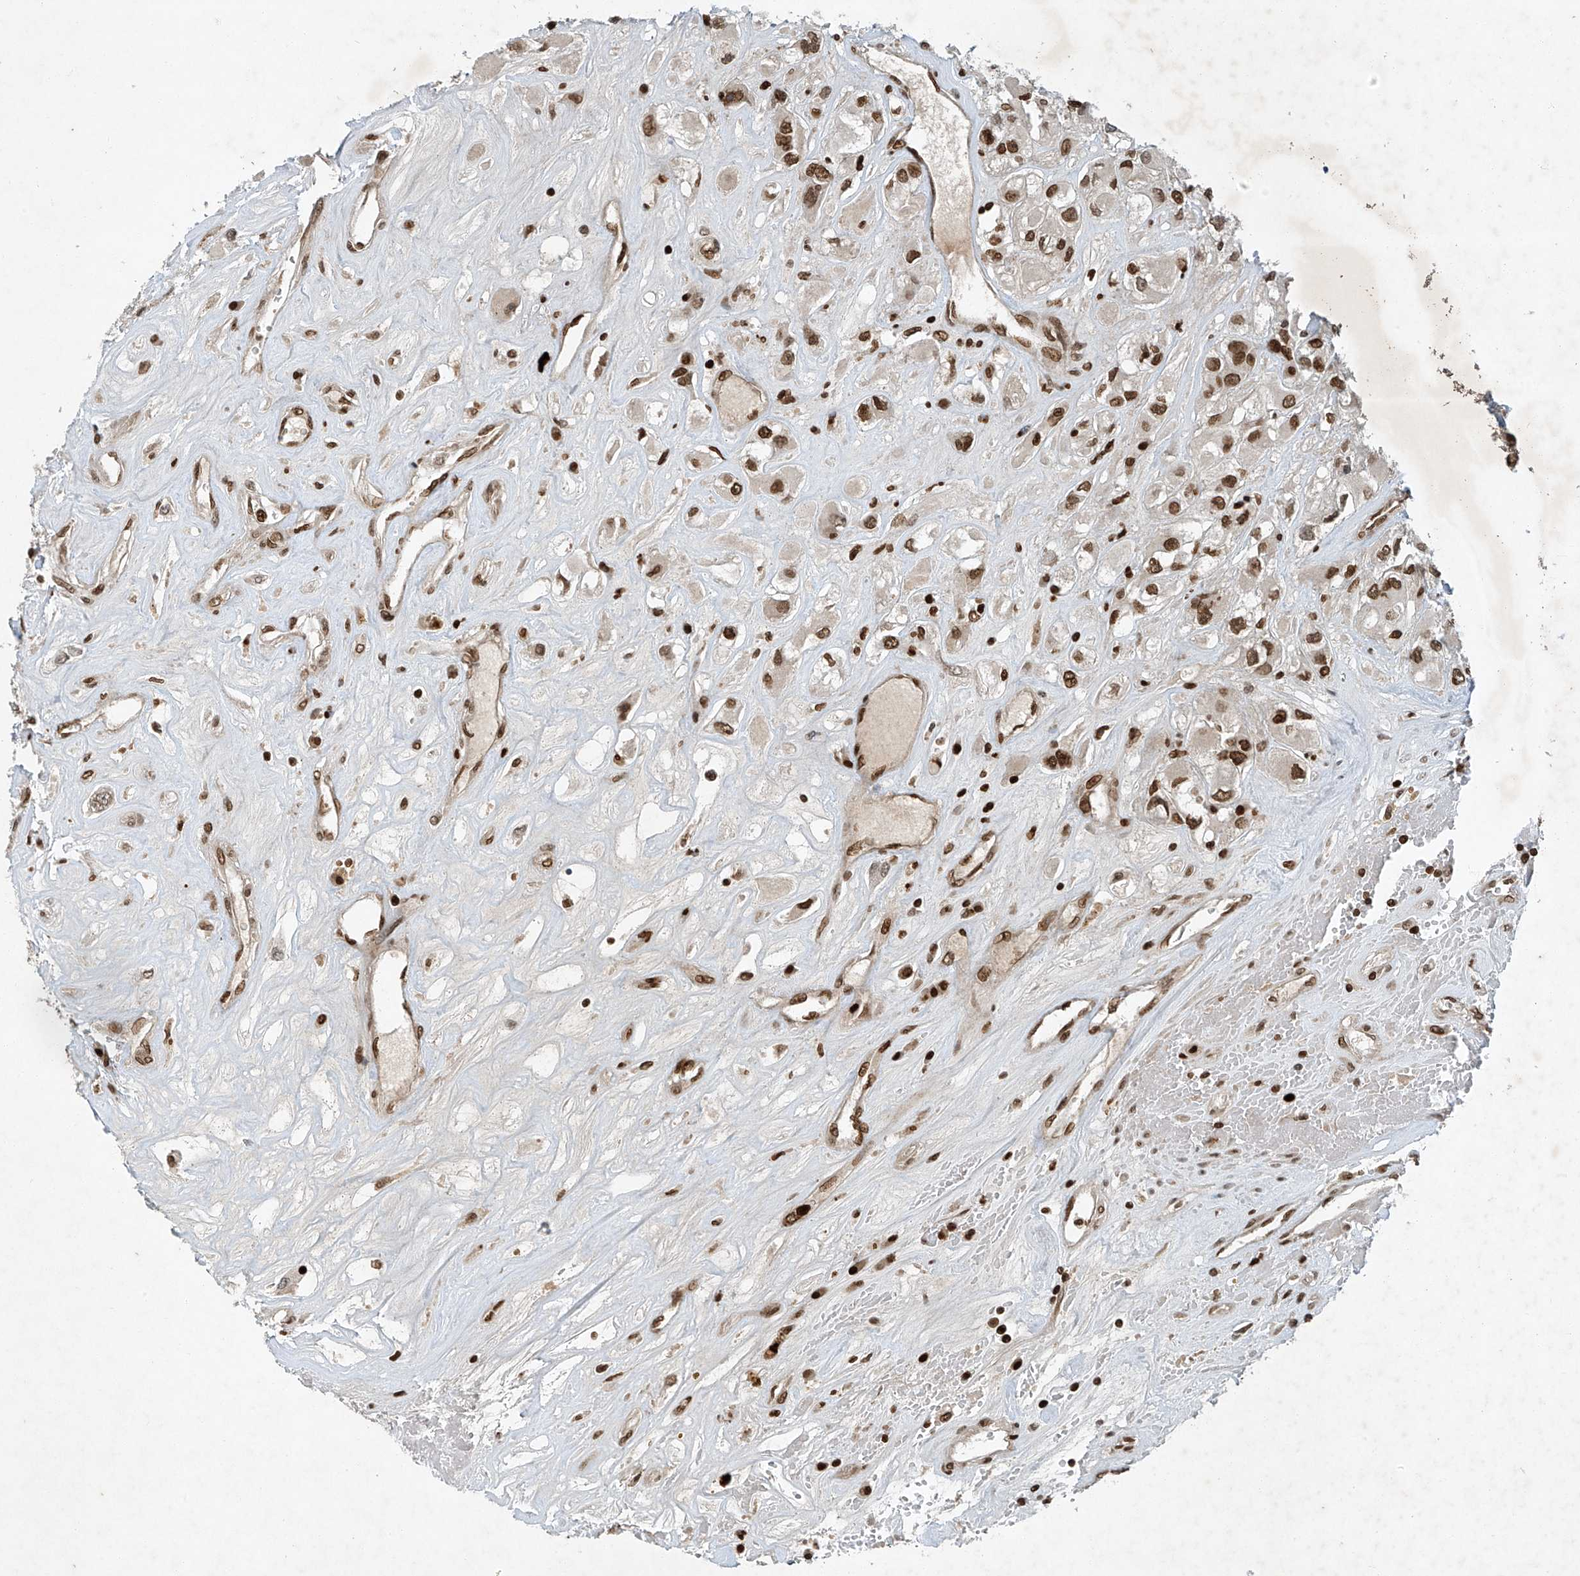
{"staining": {"intensity": "moderate", "quantity": ">75%", "location": "nuclear"}, "tissue": "renal cancer", "cell_type": "Tumor cells", "image_type": "cancer", "snomed": [{"axis": "morphology", "description": "Adenocarcinoma, NOS"}, {"axis": "topography", "description": "Kidney"}], "caption": "Renal adenocarcinoma stained with immunohistochemistry shows moderate nuclear staining in approximately >75% of tumor cells.", "gene": "TAF8", "patient": {"sex": "female", "age": 52}}